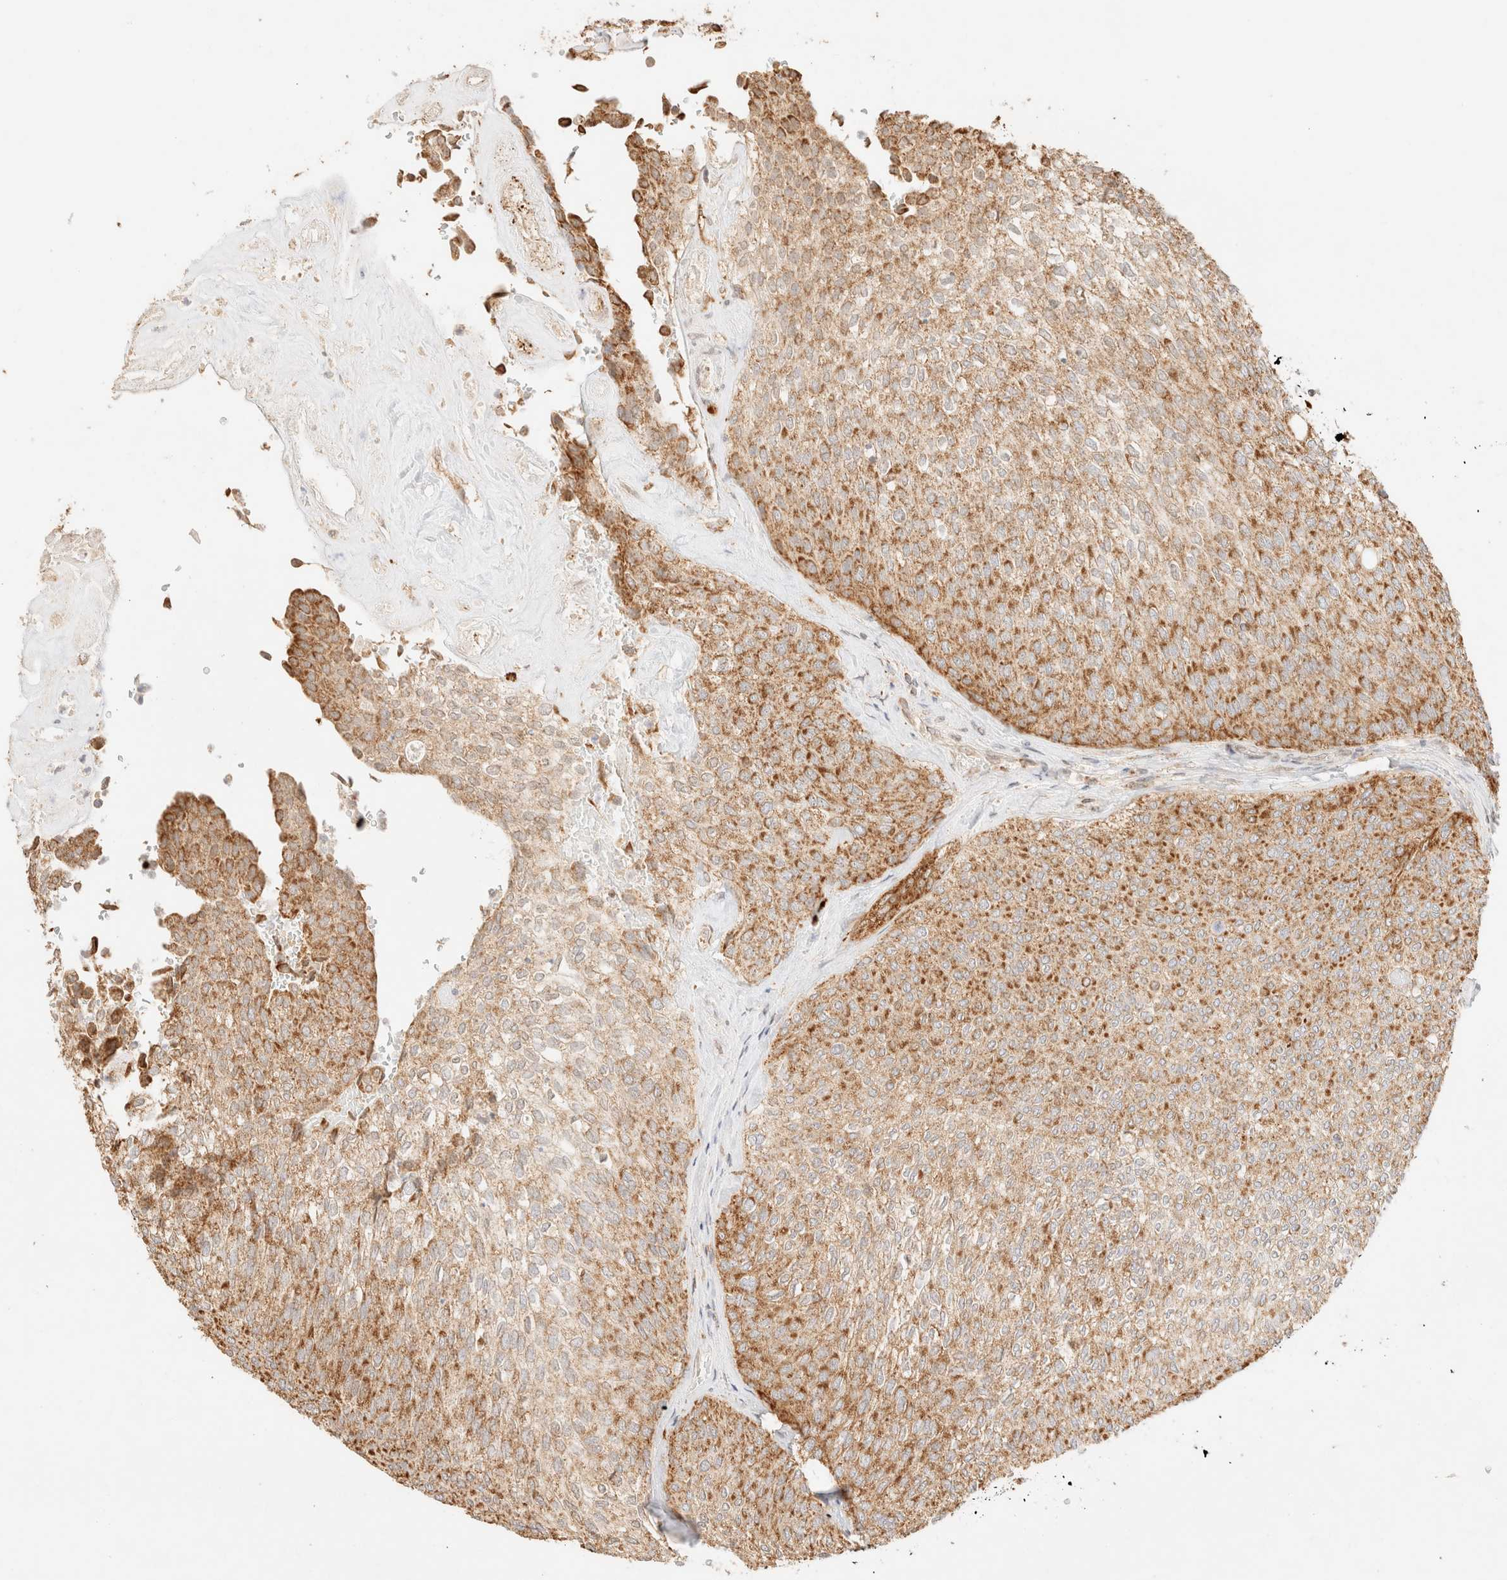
{"staining": {"intensity": "moderate", "quantity": ">75%", "location": "cytoplasmic/membranous"}, "tissue": "urothelial cancer", "cell_type": "Tumor cells", "image_type": "cancer", "snomed": [{"axis": "morphology", "description": "Urothelial carcinoma, Low grade"}, {"axis": "topography", "description": "Urinary bladder"}], "caption": "Immunohistochemical staining of human low-grade urothelial carcinoma exhibits medium levels of moderate cytoplasmic/membranous staining in about >75% of tumor cells.", "gene": "TACO1", "patient": {"sex": "female", "age": 79}}